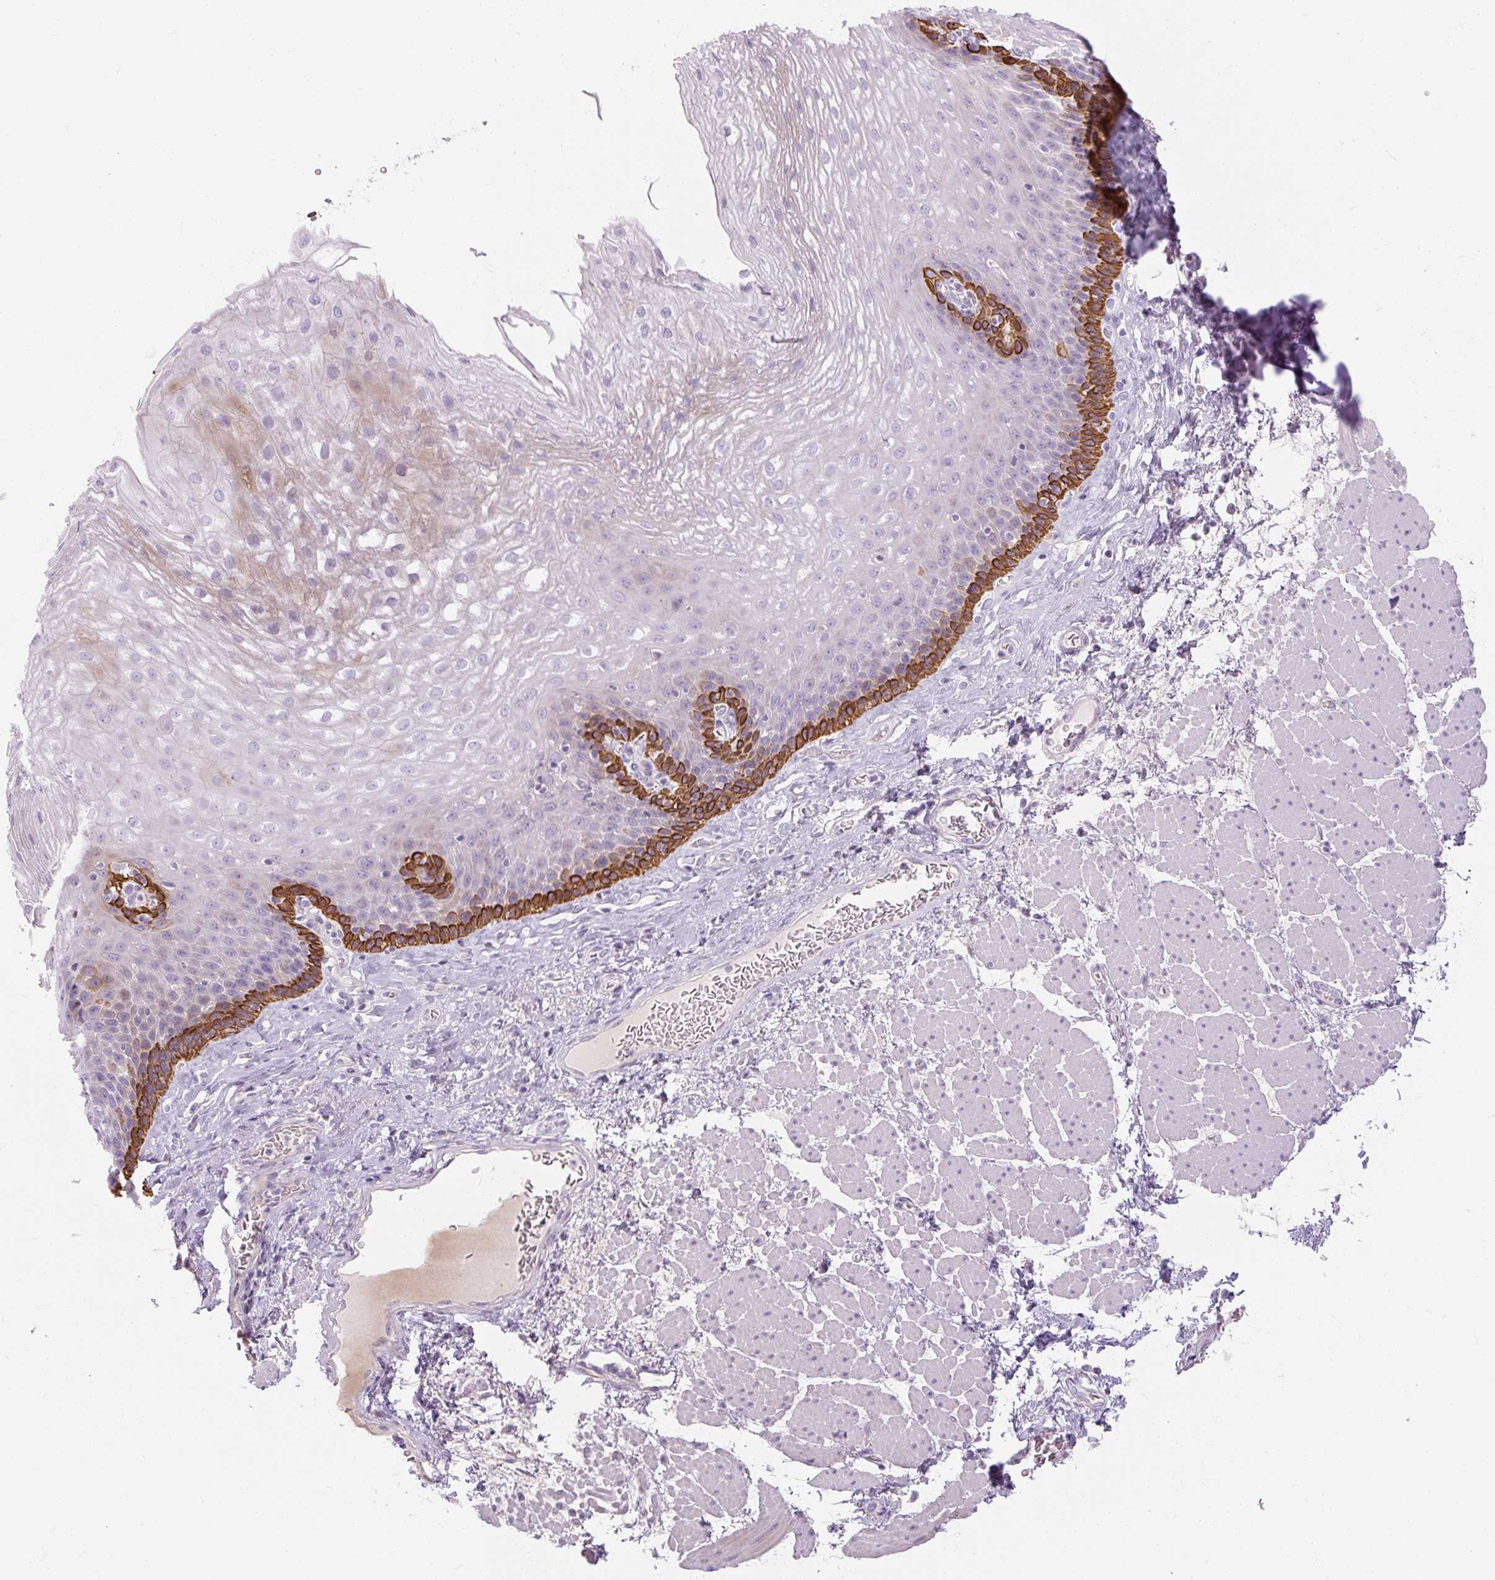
{"staining": {"intensity": "strong", "quantity": "<25%", "location": "cytoplasmic/membranous"}, "tissue": "esophagus", "cell_type": "Squamous epithelial cells", "image_type": "normal", "snomed": [{"axis": "morphology", "description": "Normal tissue, NOS"}, {"axis": "topography", "description": "Esophagus"}], "caption": "Brown immunohistochemical staining in unremarkable esophagus shows strong cytoplasmic/membranous positivity in approximately <25% of squamous epithelial cells. (brown staining indicates protein expression, while blue staining denotes nuclei).", "gene": "NFE2L3", "patient": {"sex": "female", "age": 66}}